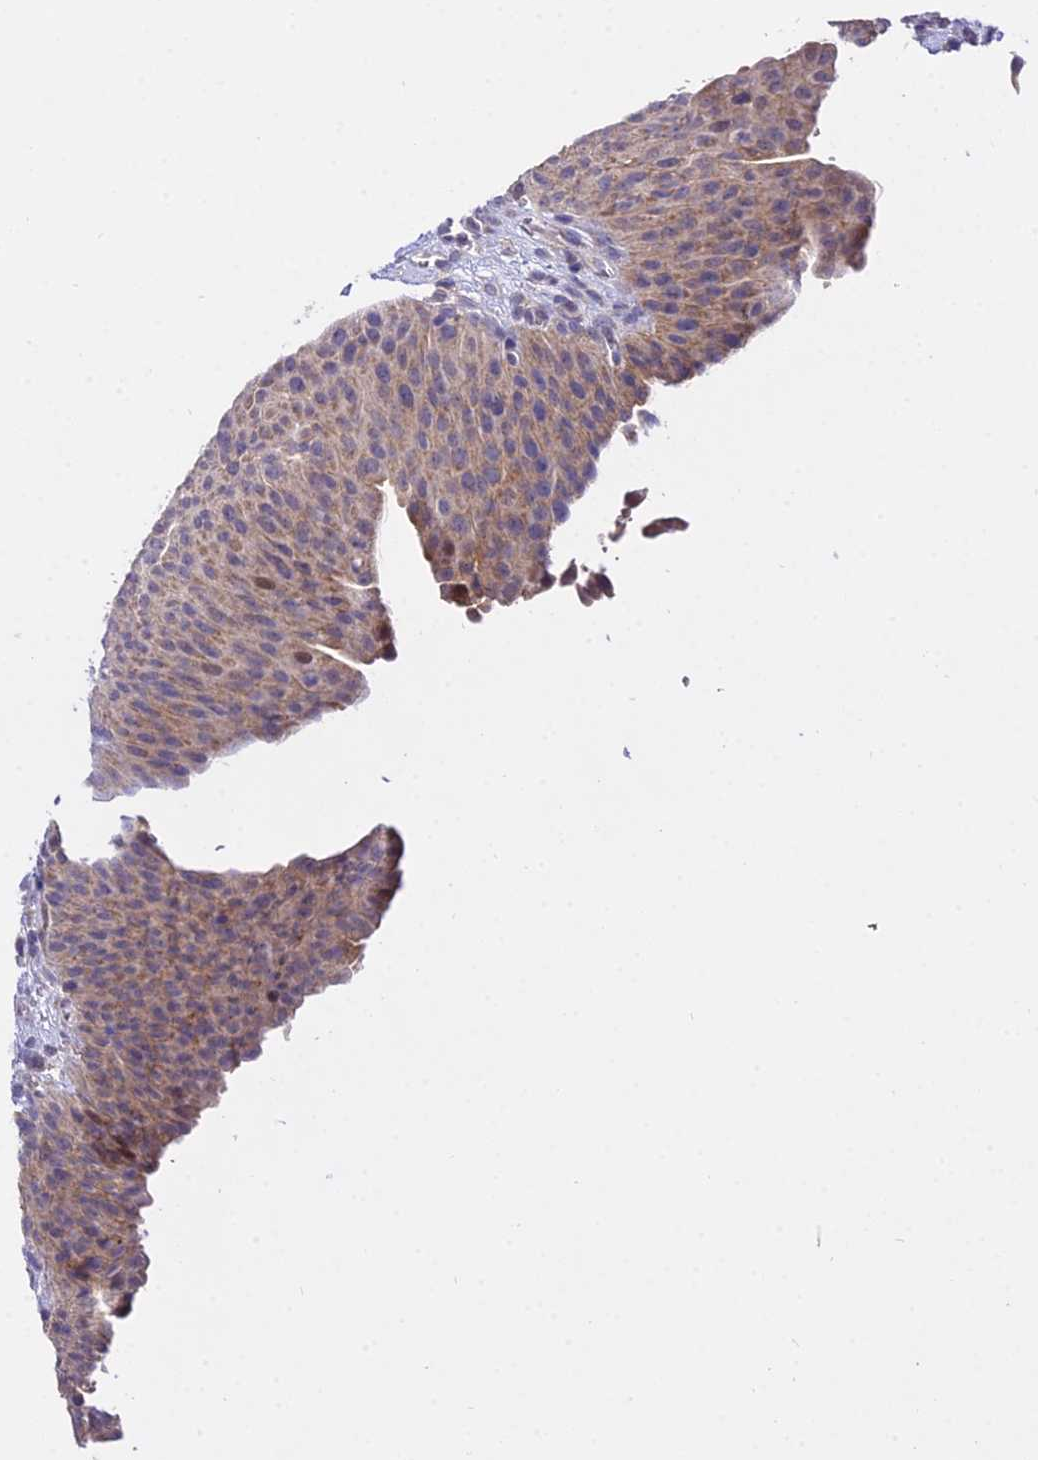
{"staining": {"intensity": "weak", "quantity": "25%-75%", "location": "cytoplasmic/membranous"}, "tissue": "urinary bladder", "cell_type": "Urothelial cells", "image_type": "normal", "snomed": [{"axis": "morphology", "description": "Normal tissue, NOS"}, {"axis": "morphology", "description": "Dysplasia, NOS"}, {"axis": "topography", "description": "Urinary bladder"}], "caption": "Immunohistochemical staining of unremarkable human urinary bladder reveals 25%-75% levels of weak cytoplasmic/membranous protein positivity in about 25%-75% of urothelial cells.", "gene": "WDR5B", "patient": {"sex": "male", "age": 35}}